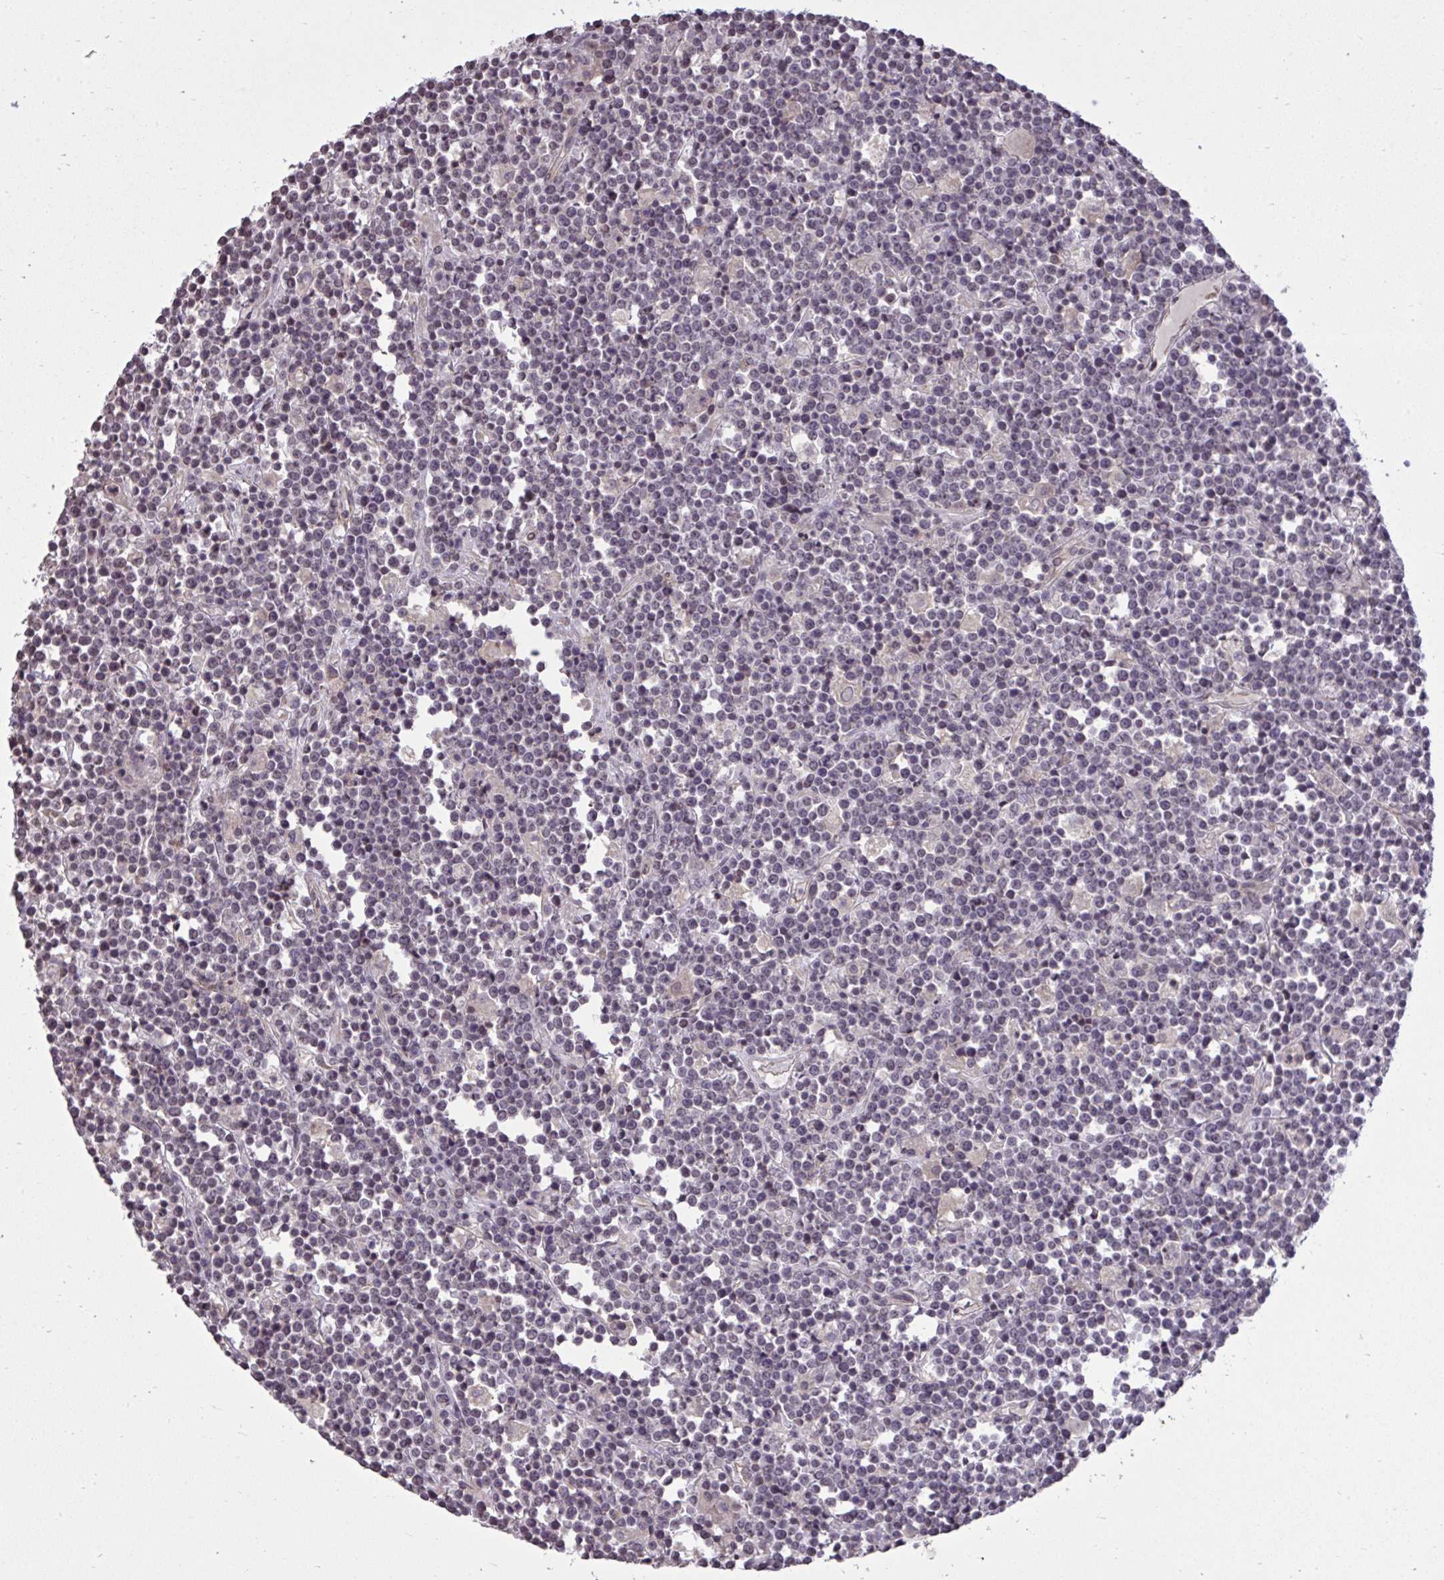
{"staining": {"intensity": "negative", "quantity": "none", "location": "none"}, "tissue": "lymphoma", "cell_type": "Tumor cells", "image_type": "cancer", "snomed": [{"axis": "morphology", "description": "Malignant lymphoma, non-Hodgkin's type, High grade"}, {"axis": "topography", "description": "Ovary"}], "caption": "The photomicrograph demonstrates no significant expression in tumor cells of lymphoma.", "gene": "CYP20A1", "patient": {"sex": "female", "age": 56}}